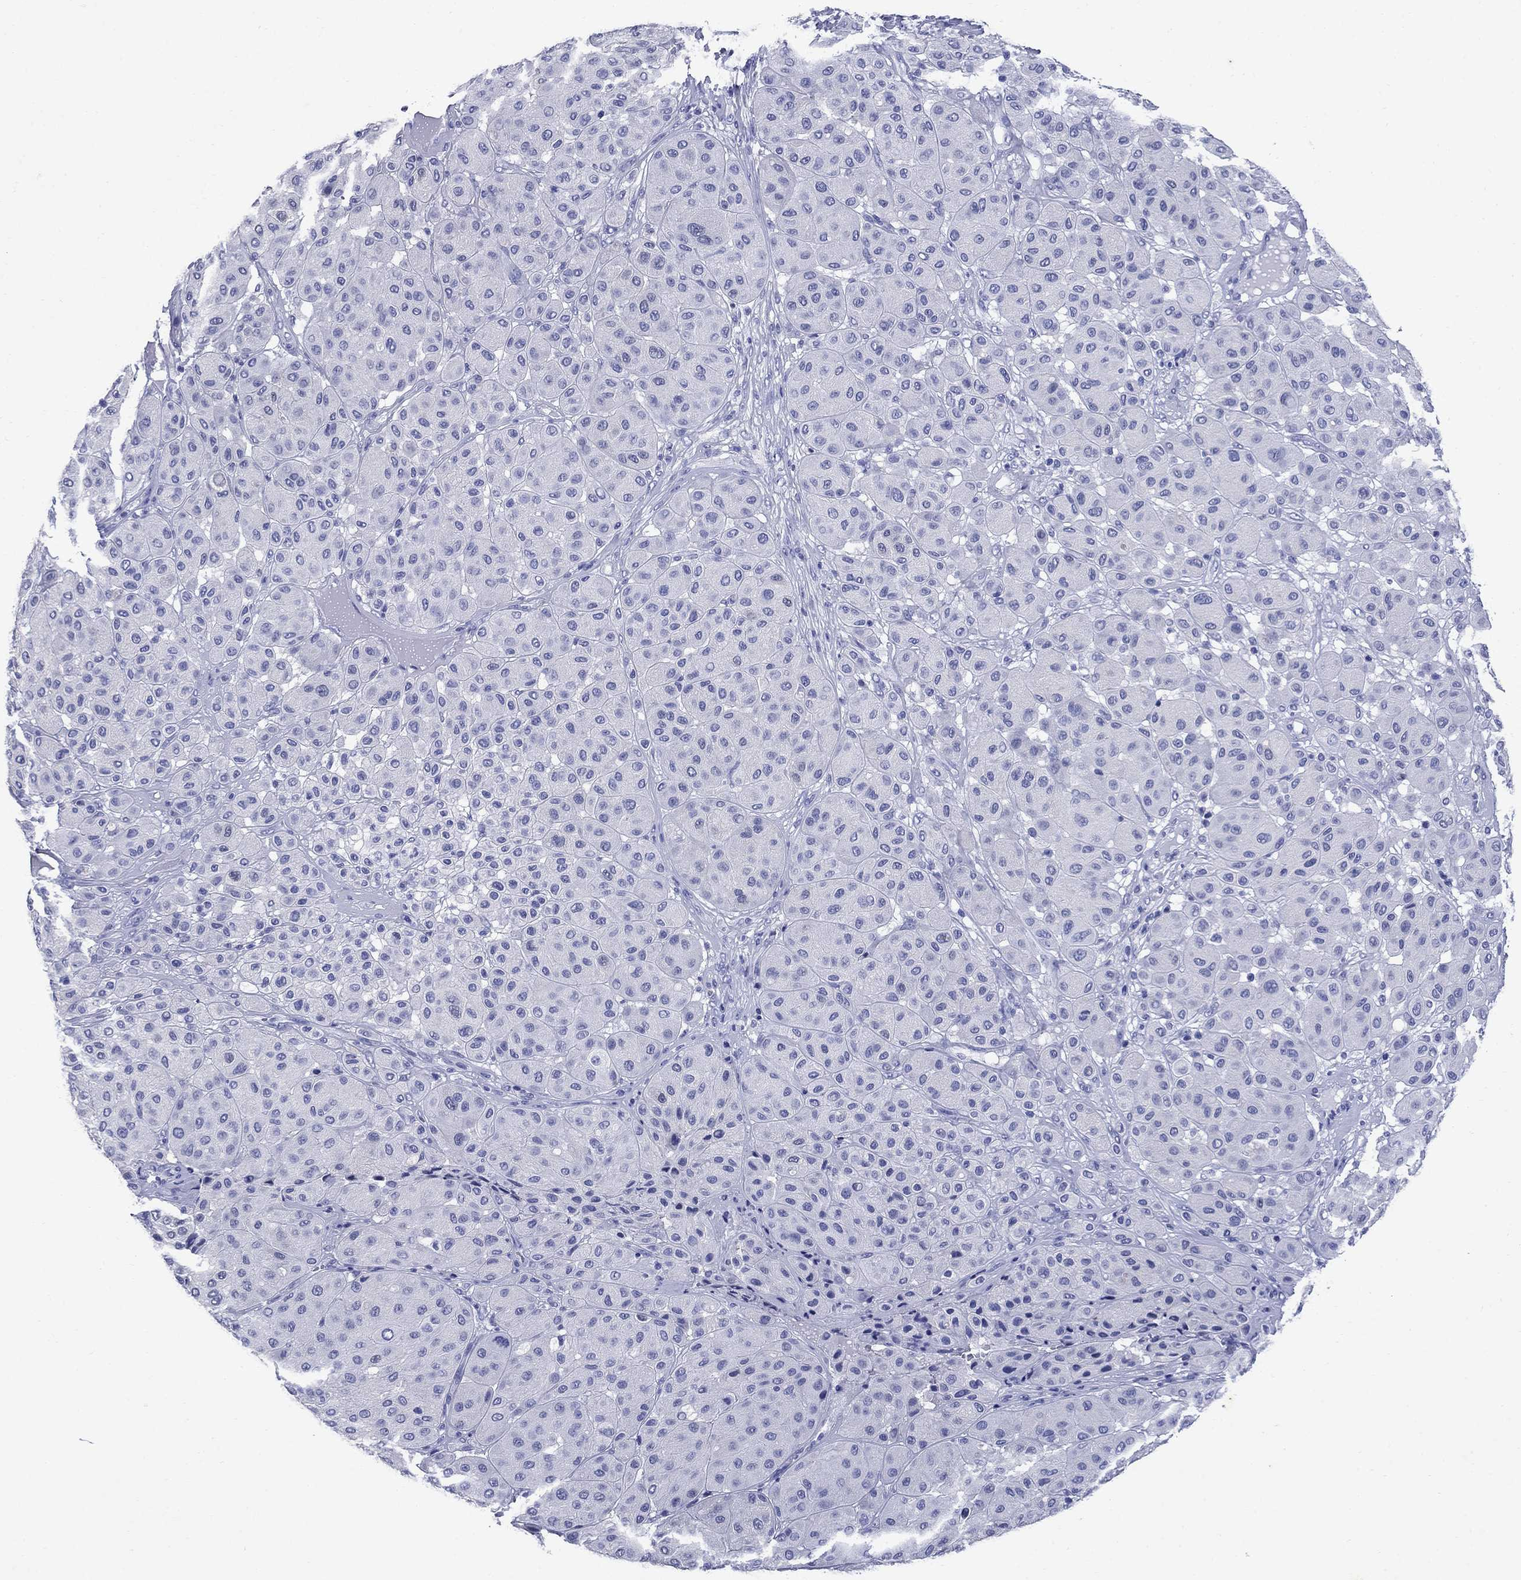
{"staining": {"intensity": "negative", "quantity": "none", "location": "none"}, "tissue": "melanoma", "cell_type": "Tumor cells", "image_type": "cancer", "snomed": [{"axis": "morphology", "description": "Malignant melanoma, Metastatic site"}, {"axis": "topography", "description": "Smooth muscle"}], "caption": "DAB immunohistochemical staining of melanoma shows no significant positivity in tumor cells. (DAB (3,3'-diaminobenzidine) immunohistochemistry with hematoxylin counter stain).", "gene": "CD1A", "patient": {"sex": "male", "age": 41}}